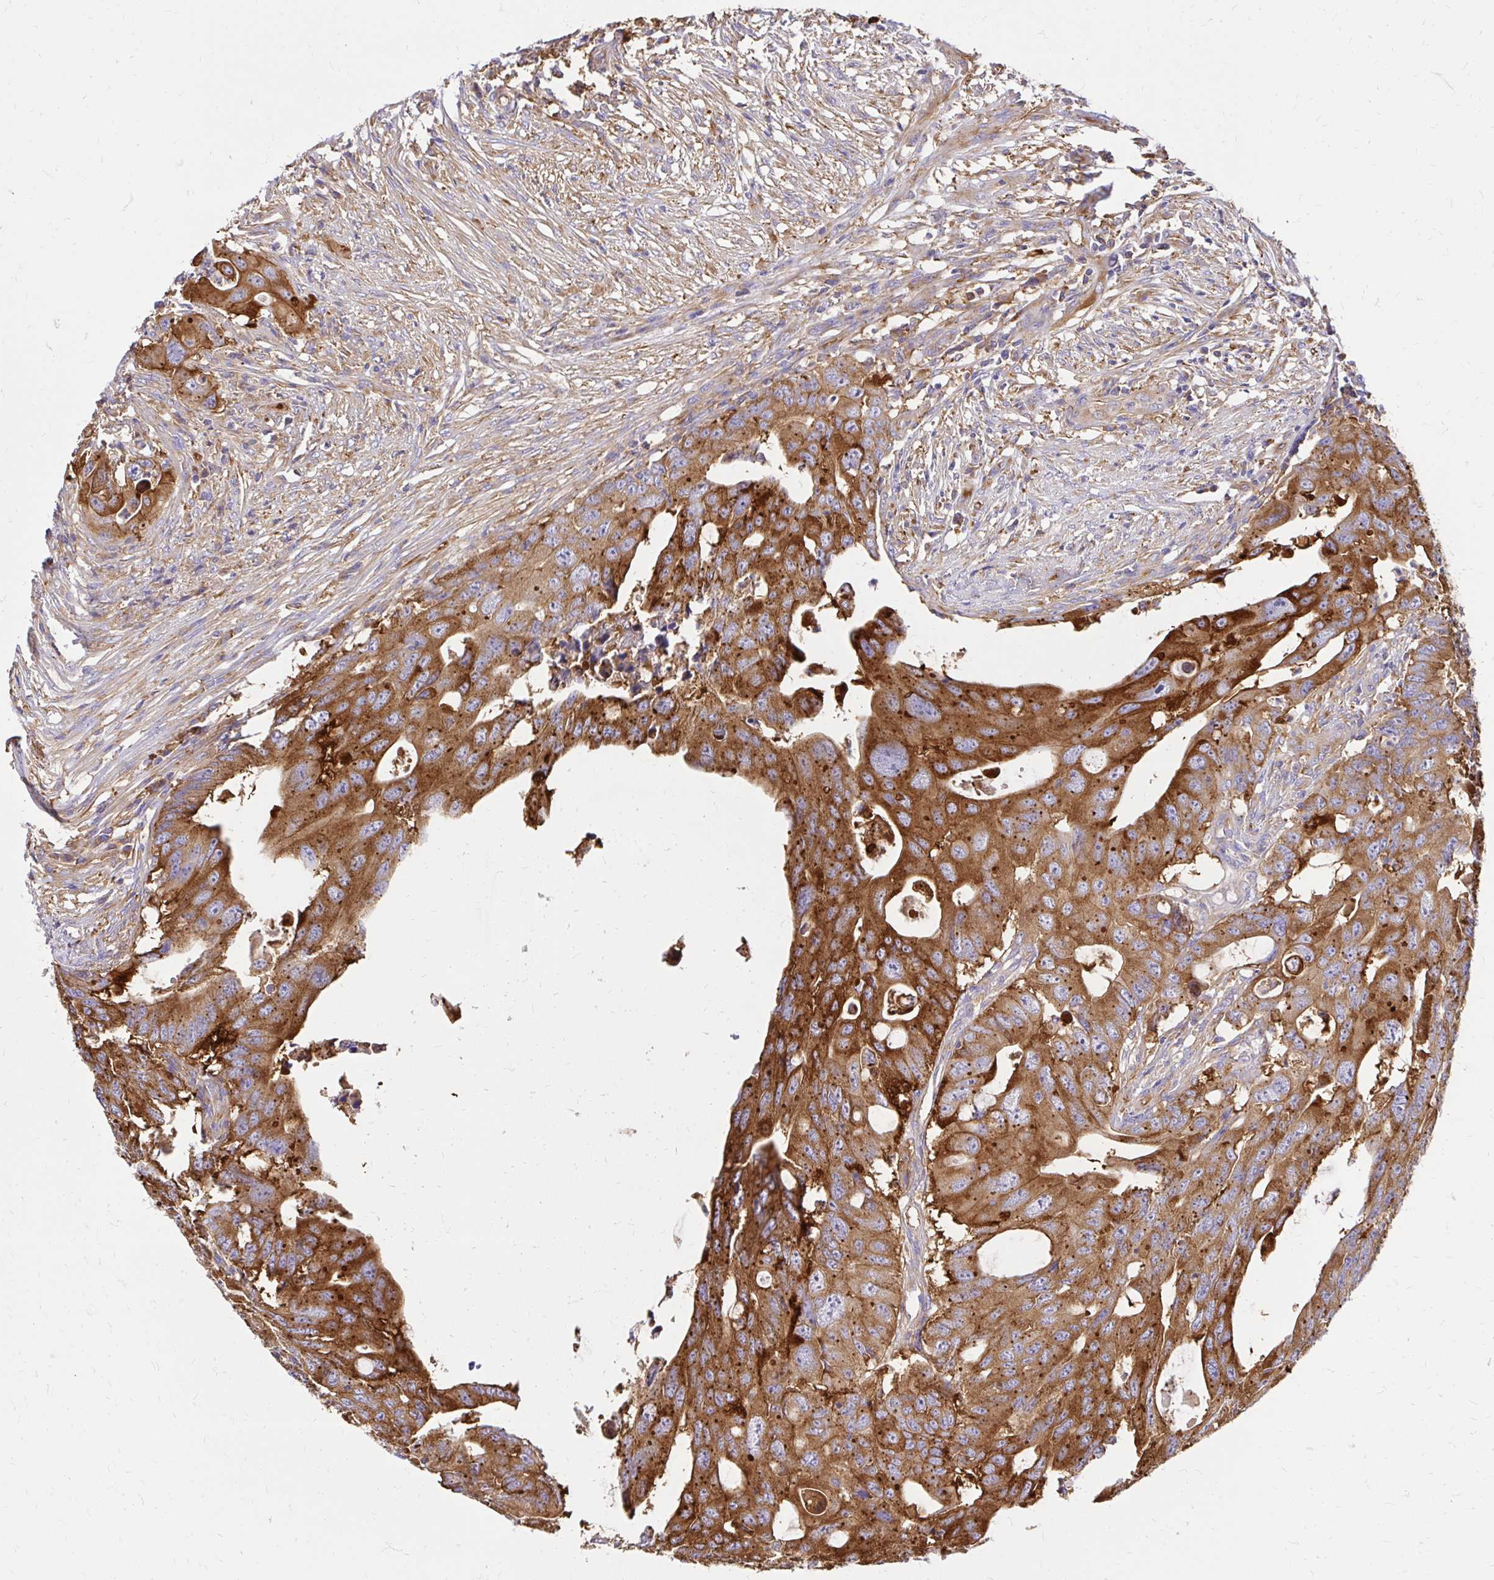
{"staining": {"intensity": "strong", "quantity": ">75%", "location": "cytoplasmic/membranous"}, "tissue": "colorectal cancer", "cell_type": "Tumor cells", "image_type": "cancer", "snomed": [{"axis": "morphology", "description": "Adenocarcinoma, NOS"}, {"axis": "topography", "description": "Colon"}], "caption": "A histopathology image of colorectal adenocarcinoma stained for a protein demonstrates strong cytoplasmic/membranous brown staining in tumor cells.", "gene": "ABCB10", "patient": {"sex": "male", "age": 71}}